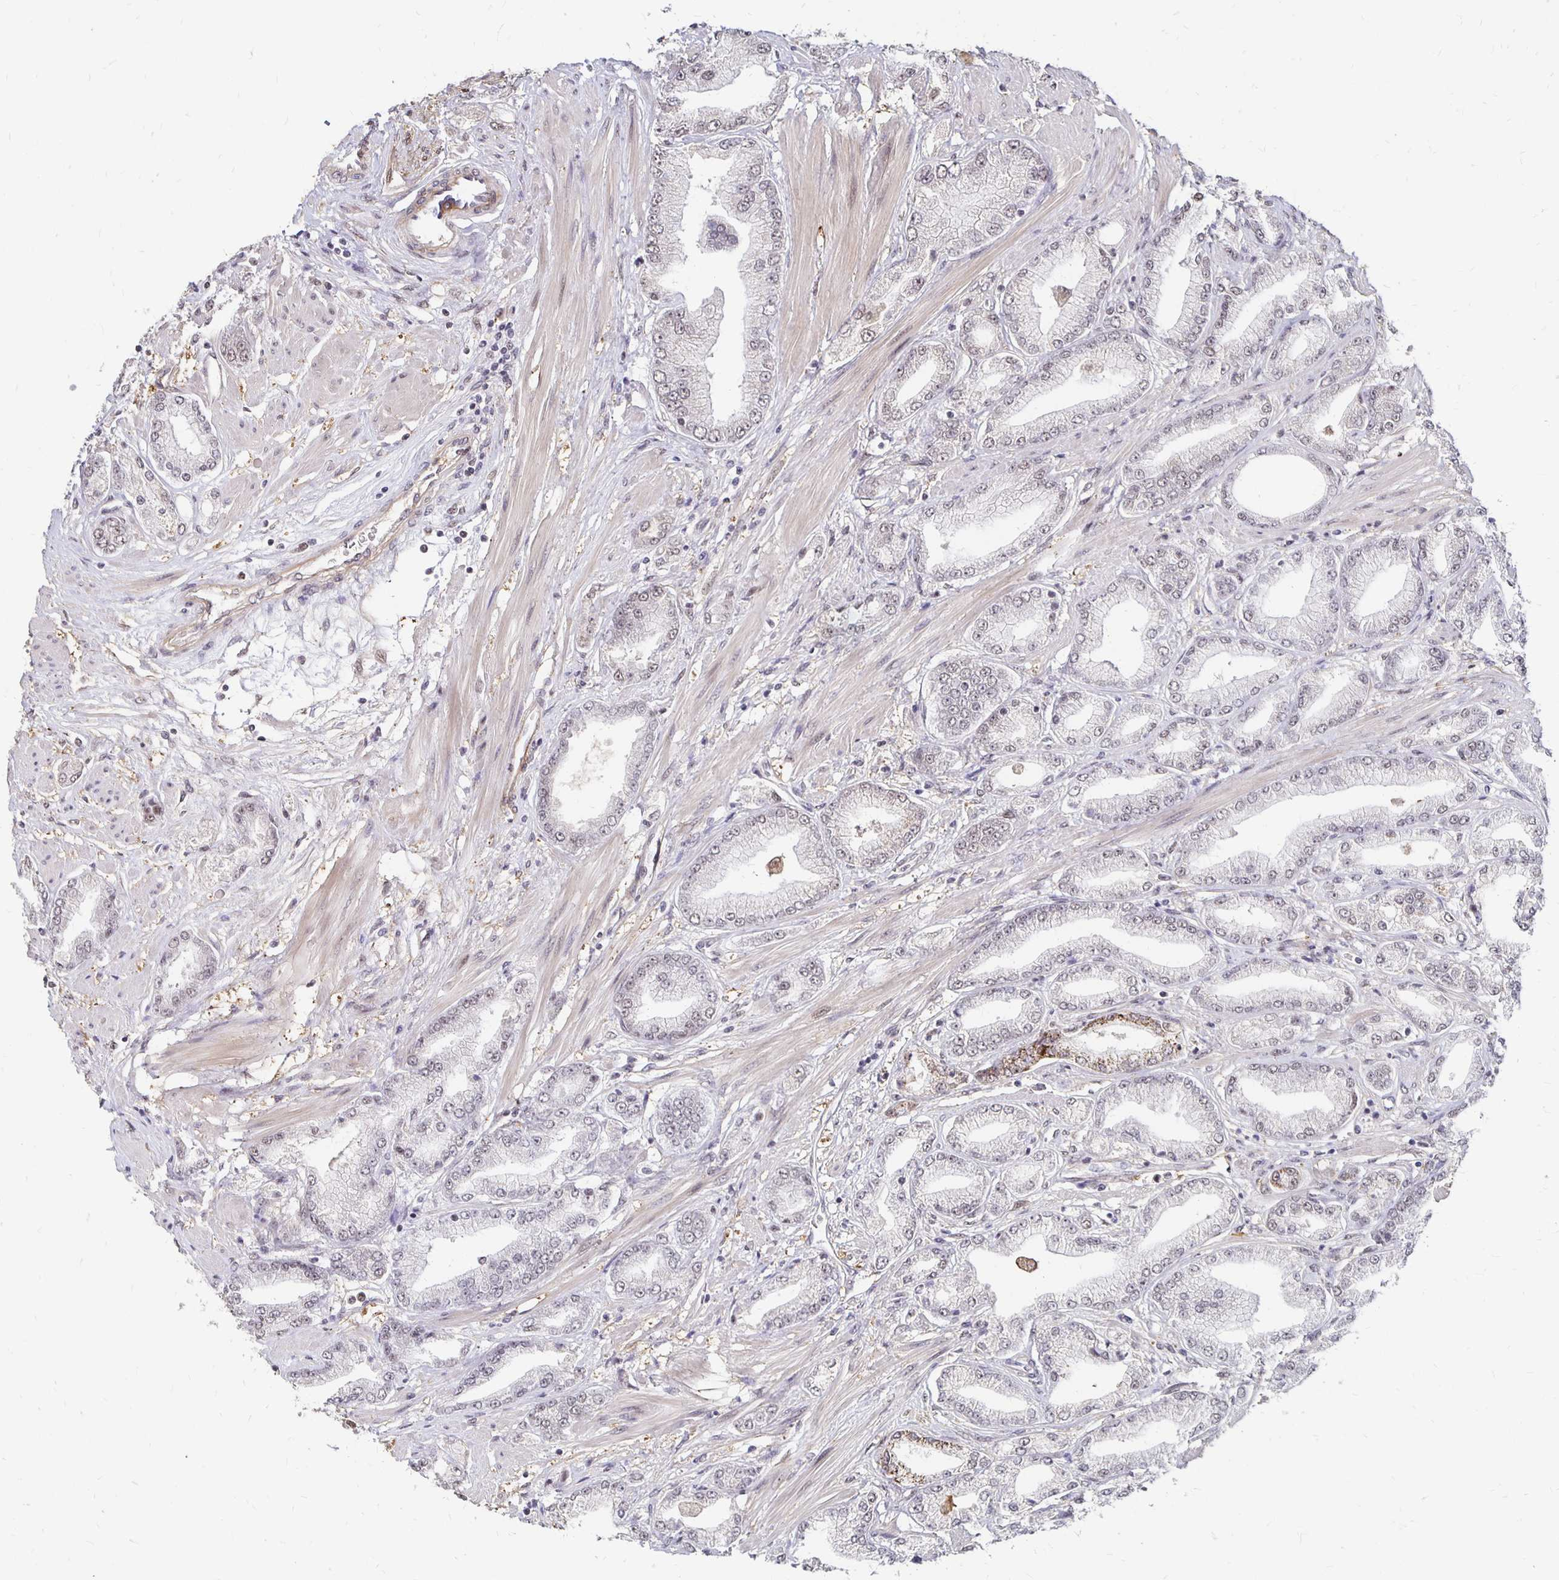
{"staining": {"intensity": "weak", "quantity": "<25%", "location": "nuclear"}, "tissue": "prostate cancer", "cell_type": "Tumor cells", "image_type": "cancer", "snomed": [{"axis": "morphology", "description": "Adenocarcinoma, High grade"}, {"axis": "topography", "description": "Prostate"}], "caption": "High power microscopy micrograph of an immunohistochemistry photomicrograph of prostate adenocarcinoma (high-grade), revealing no significant staining in tumor cells. (Brightfield microscopy of DAB (3,3'-diaminobenzidine) immunohistochemistry (IHC) at high magnification).", "gene": "CLASRP", "patient": {"sex": "male", "age": 67}}